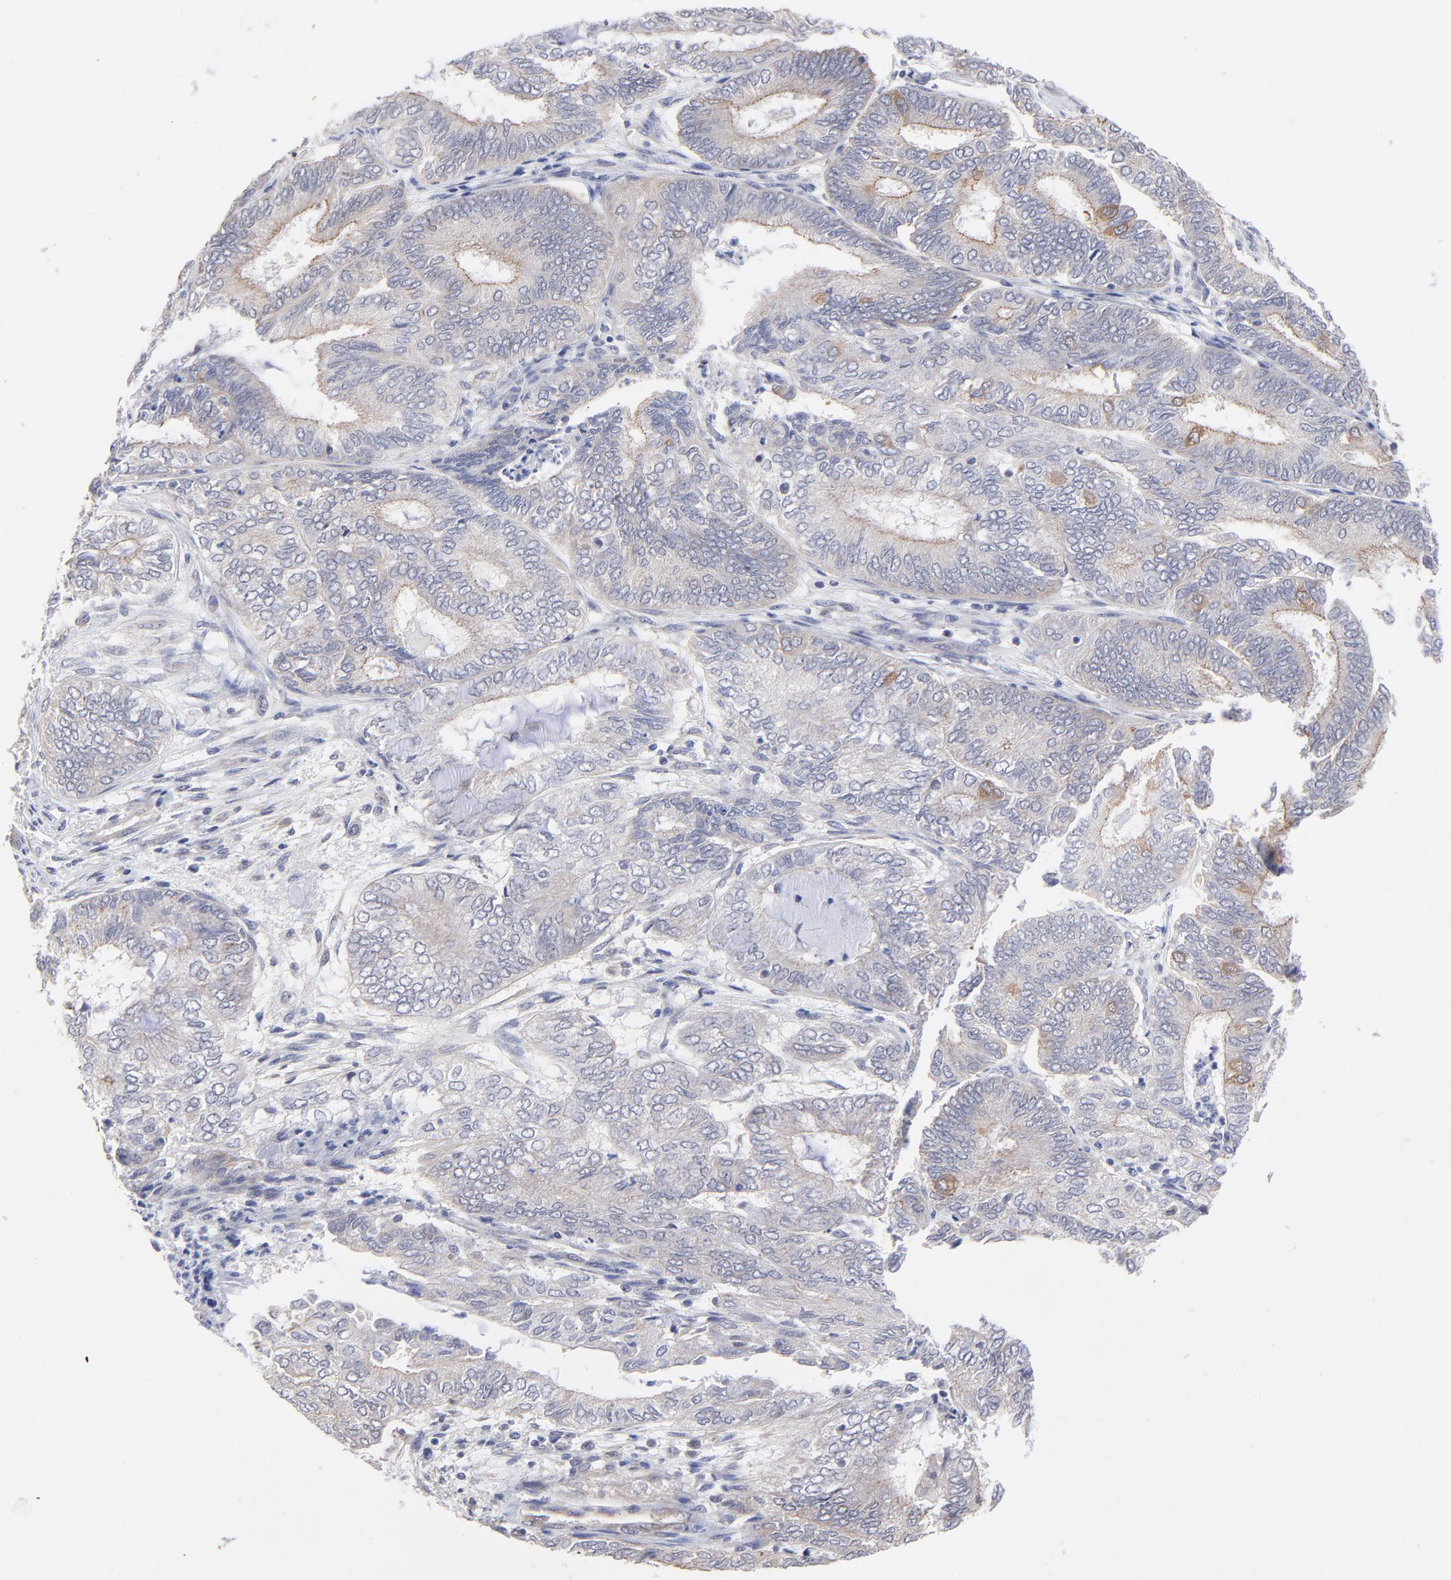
{"staining": {"intensity": "moderate", "quantity": "<25%", "location": "cytoplasmic/membranous"}, "tissue": "endometrial cancer", "cell_type": "Tumor cells", "image_type": "cancer", "snomed": [{"axis": "morphology", "description": "Adenocarcinoma, NOS"}, {"axis": "topography", "description": "Endometrium"}], "caption": "Endometrial cancer (adenocarcinoma) stained with immunohistochemistry (IHC) shows moderate cytoplasmic/membranous expression in about <25% of tumor cells.", "gene": "FBXO8", "patient": {"sex": "female", "age": 59}}